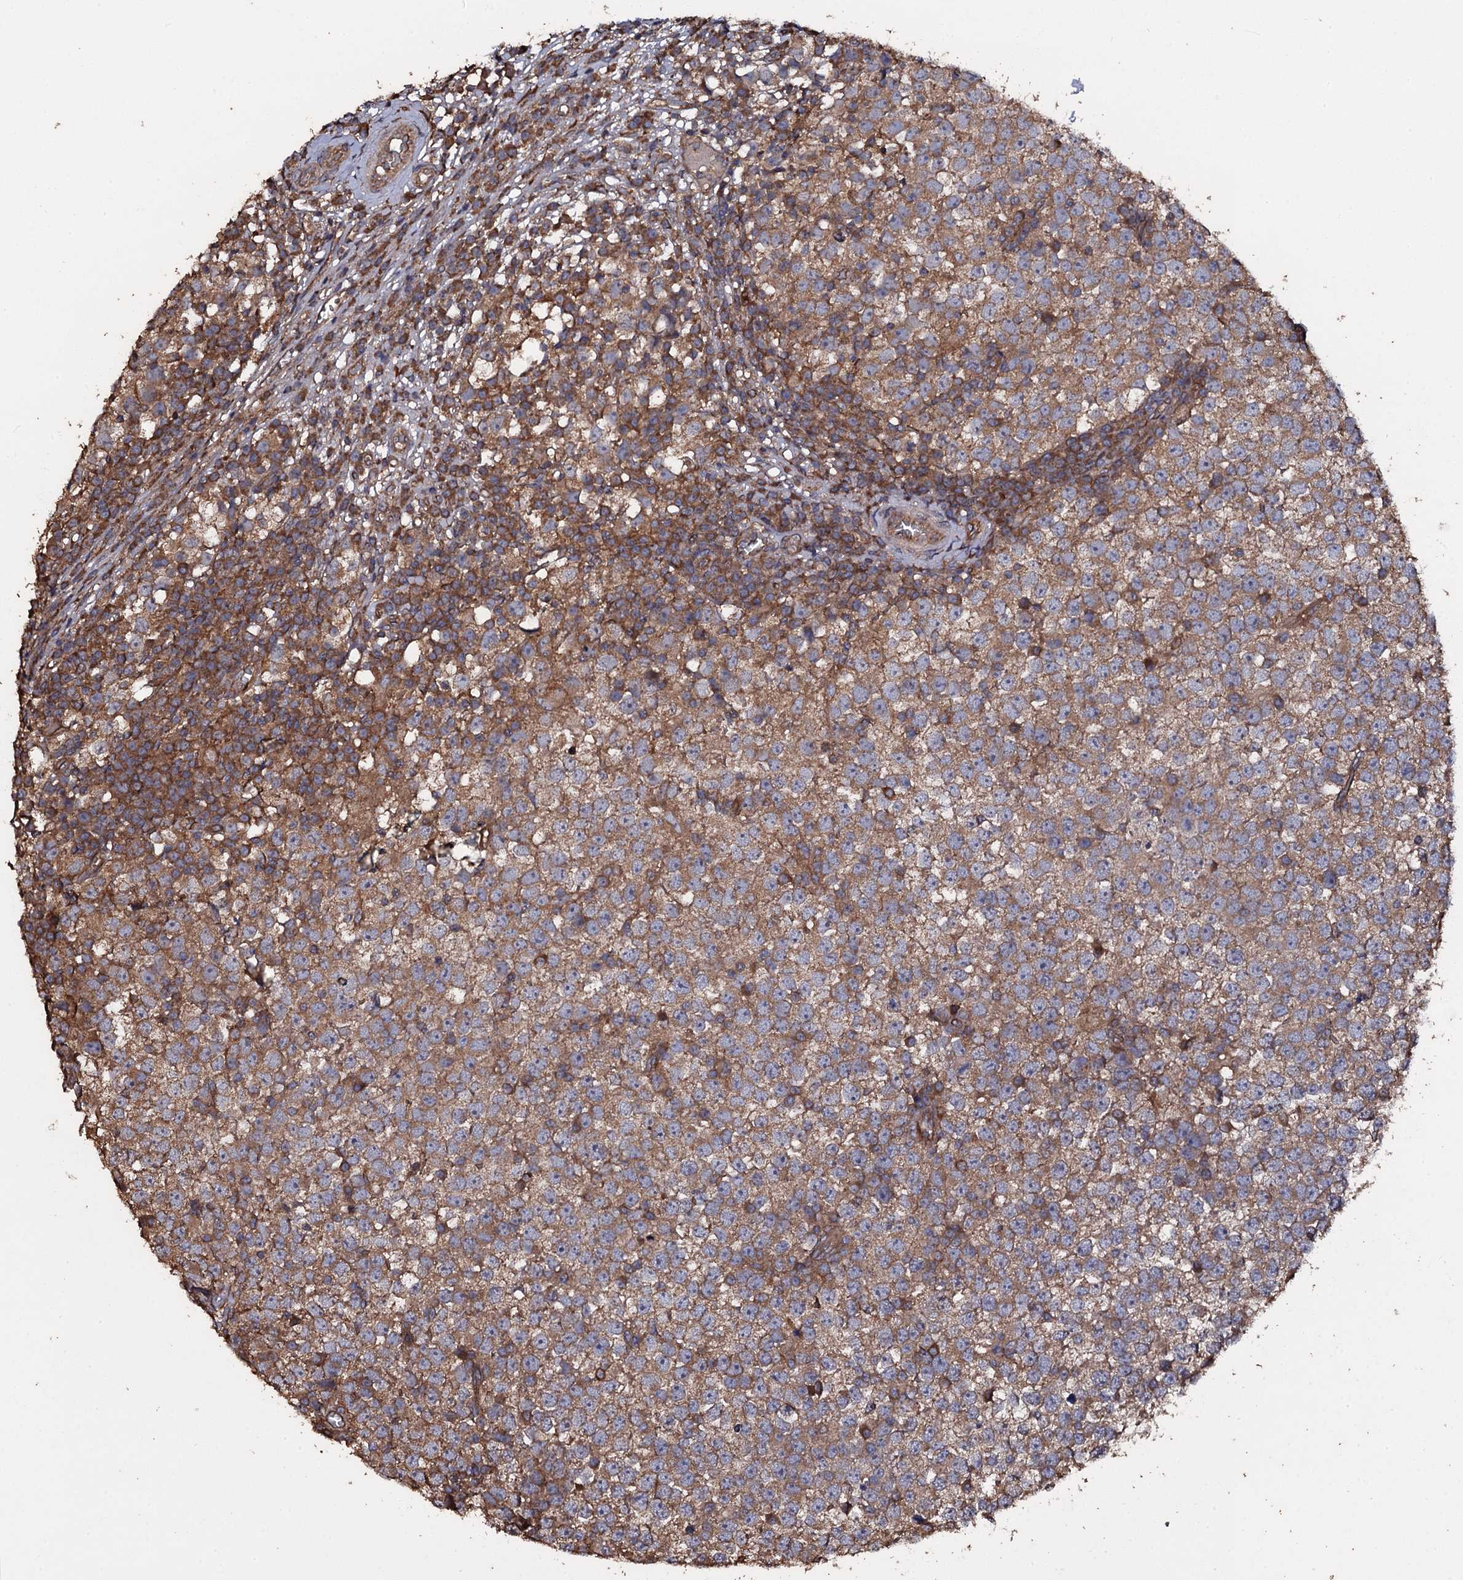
{"staining": {"intensity": "moderate", "quantity": "25%-75%", "location": "cytoplasmic/membranous"}, "tissue": "testis cancer", "cell_type": "Tumor cells", "image_type": "cancer", "snomed": [{"axis": "morphology", "description": "Seminoma, NOS"}, {"axis": "topography", "description": "Testis"}], "caption": "Immunohistochemistry (IHC) micrograph of testis seminoma stained for a protein (brown), which demonstrates medium levels of moderate cytoplasmic/membranous positivity in about 25%-75% of tumor cells.", "gene": "TTC23", "patient": {"sex": "male", "age": 65}}